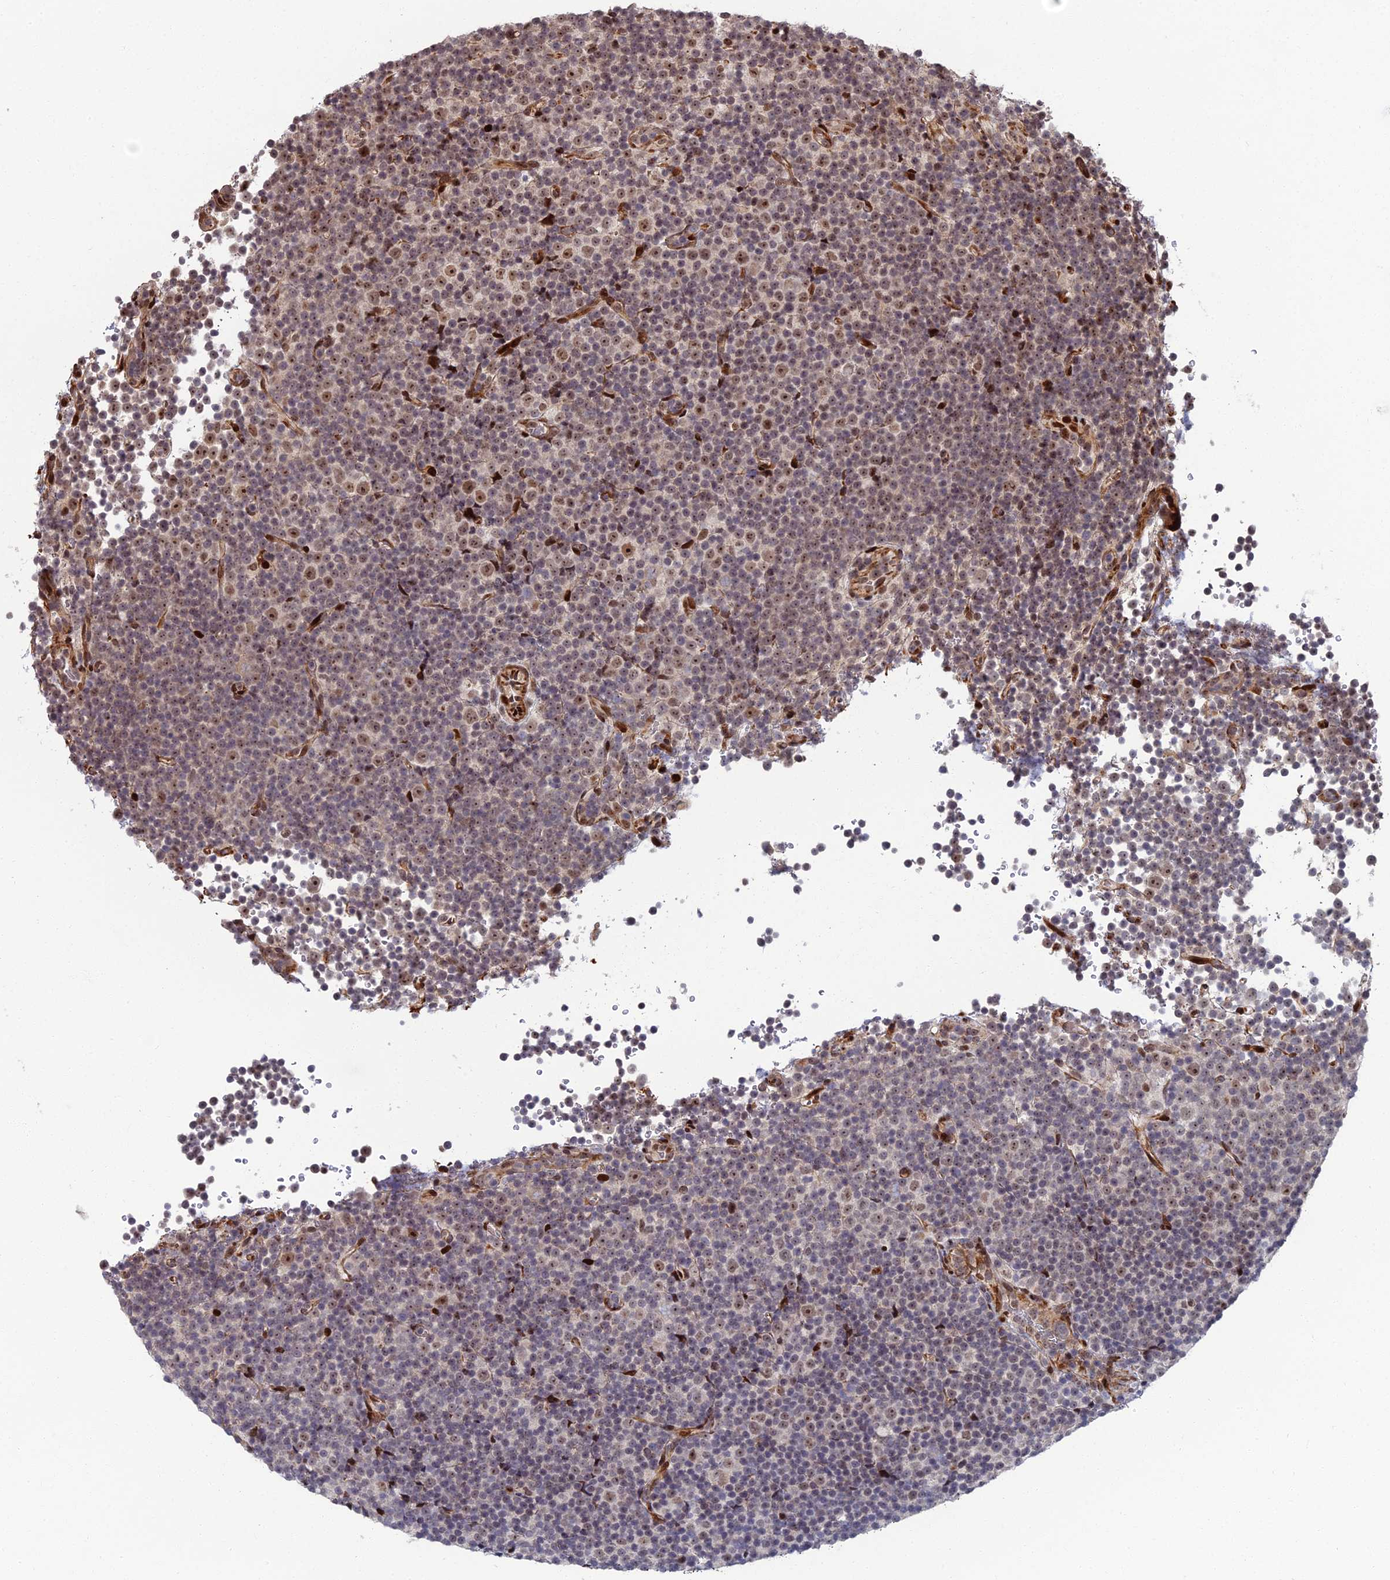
{"staining": {"intensity": "moderate", "quantity": "25%-75%", "location": "nuclear"}, "tissue": "lymphoma", "cell_type": "Tumor cells", "image_type": "cancer", "snomed": [{"axis": "morphology", "description": "Malignant lymphoma, non-Hodgkin's type, Low grade"}, {"axis": "topography", "description": "Lymph node"}], "caption": "About 25%-75% of tumor cells in human malignant lymphoma, non-Hodgkin's type (low-grade) show moderate nuclear protein positivity as visualized by brown immunohistochemical staining.", "gene": "ZNF668", "patient": {"sex": "female", "age": 67}}